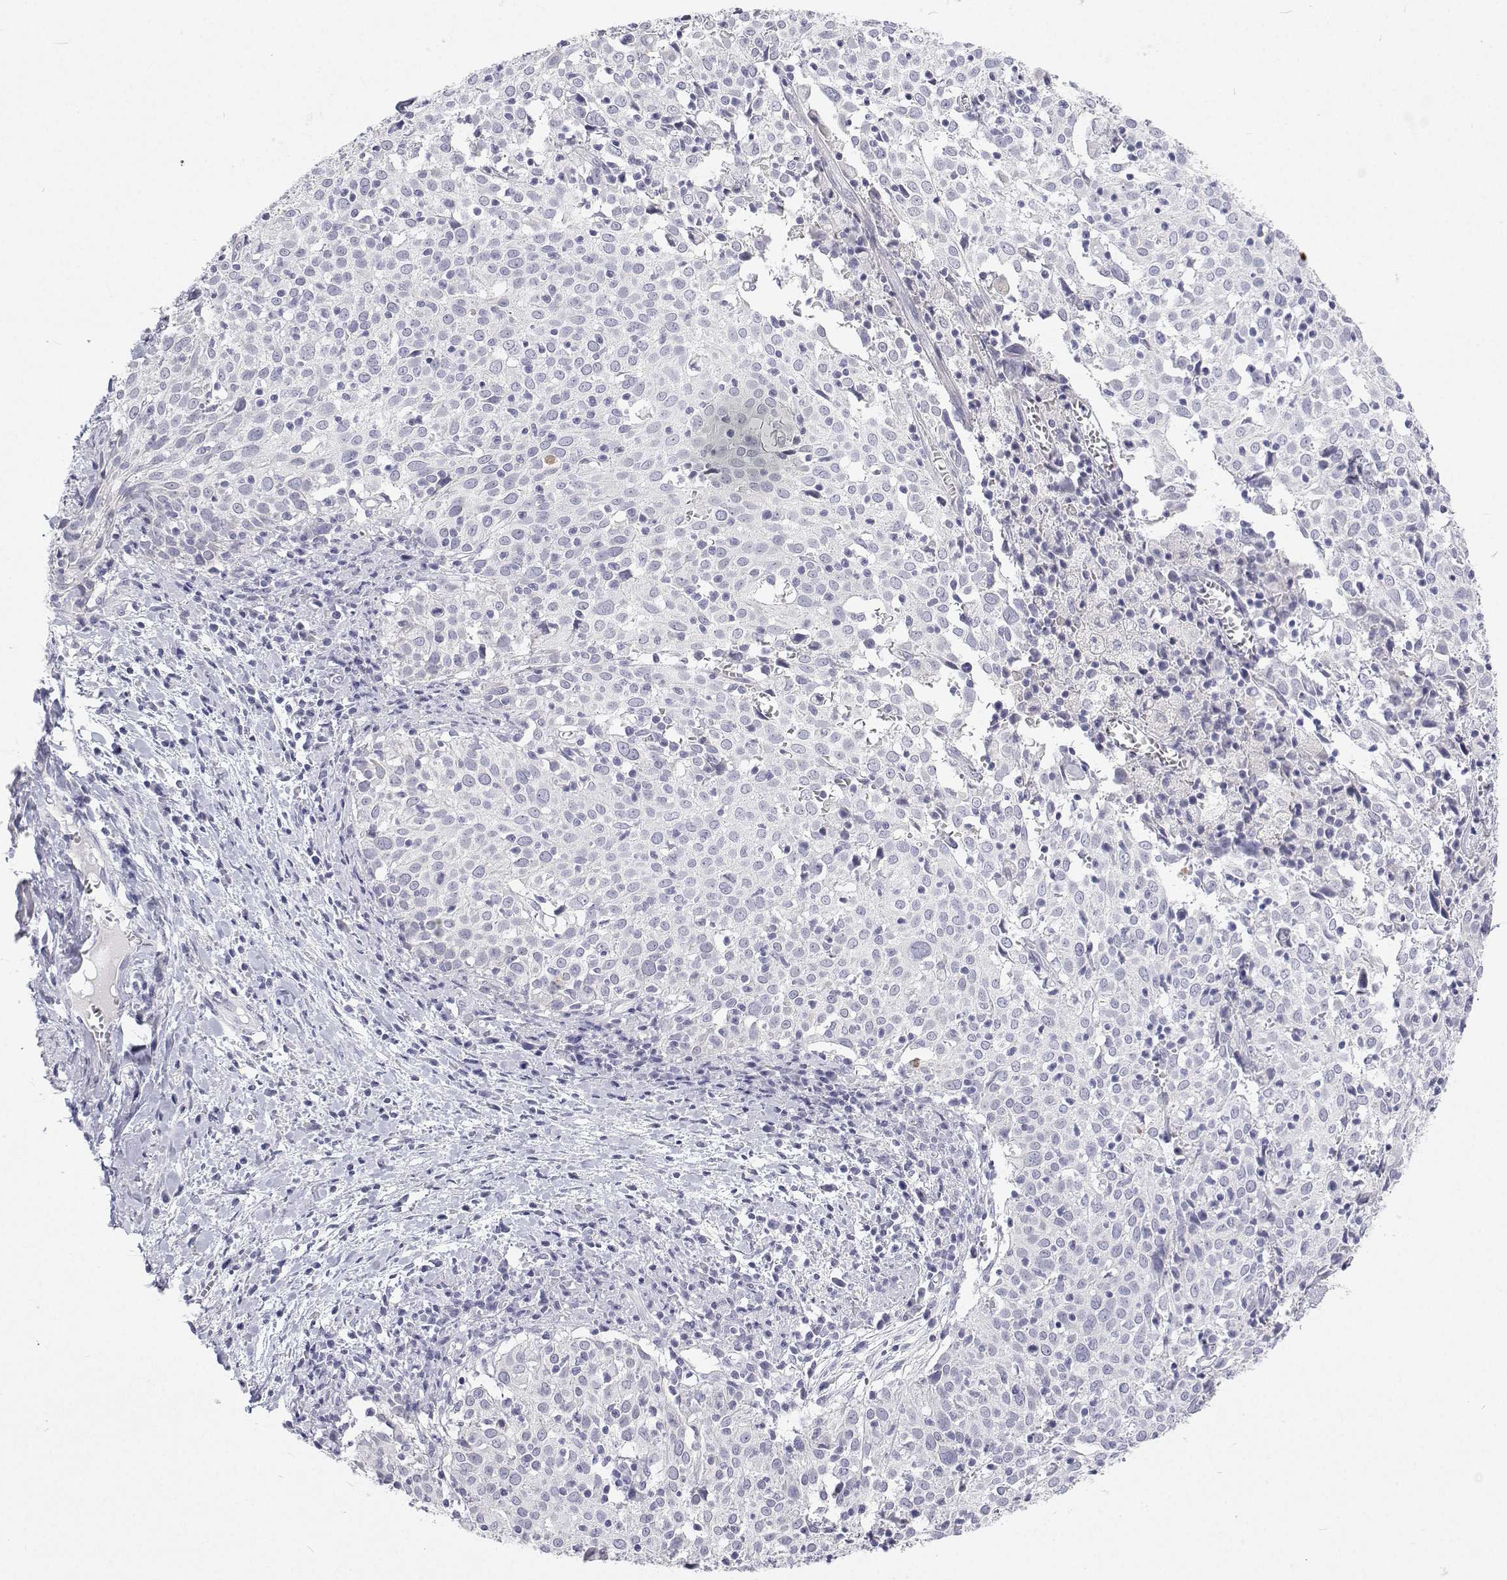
{"staining": {"intensity": "negative", "quantity": "none", "location": "none"}, "tissue": "cervical cancer", "cell_type": "Tumor cells", "image_type": "cancer", "snomed": [{"axis": "morphology", "description": "Squamous cell carcinoma, NOS"}, {"axis": "topography", "description": "Cervix"}], "caption": "This is a image of immunohistochemistry (IHC) staining of cervical cancer, which shows no staining in tumor cells.", "gene": "TTN", "patient": {"sex": "female", "age": 39}}